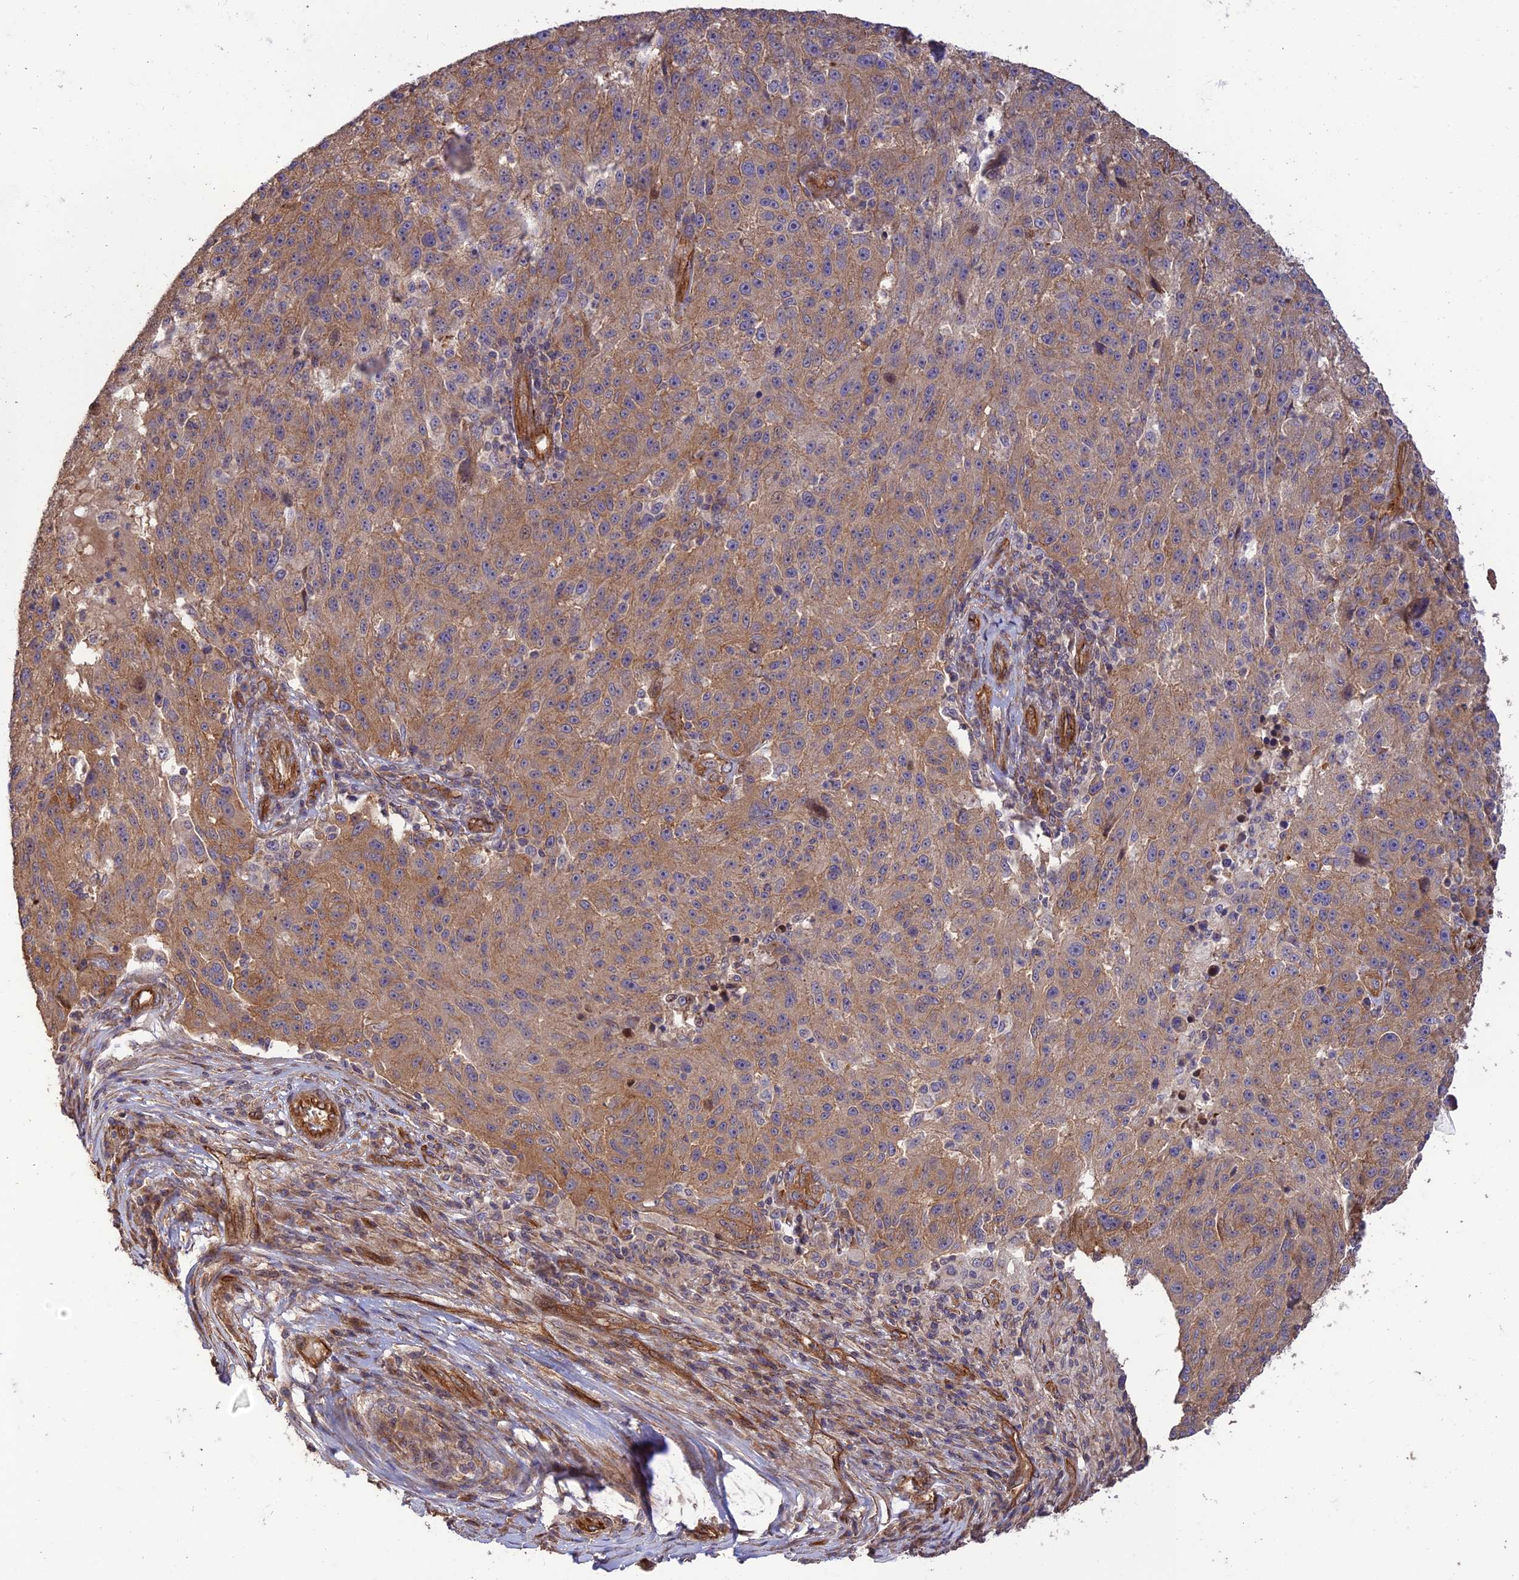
{"staining": {"intensity": "moderate", "quantity": ">75%", "location": "cytoplasmic/membranous"}, "tissue": "melanoma", "cell_type": "Tumor cells", "image_type": "cancer", "snomed": [{"axis": "morphology", "description": "Malignant melanoma, NOS"}, {"axis": "topography", "description": "Skin"}], "caption": "Immunohistochemical staining of human malignant melanoma shows medium levels of moderate cytoplasmic/membranous staining in about >75% of tumor cells.", "gene": "HOMER2", "patient": {"sex": "male", "age": 53}}